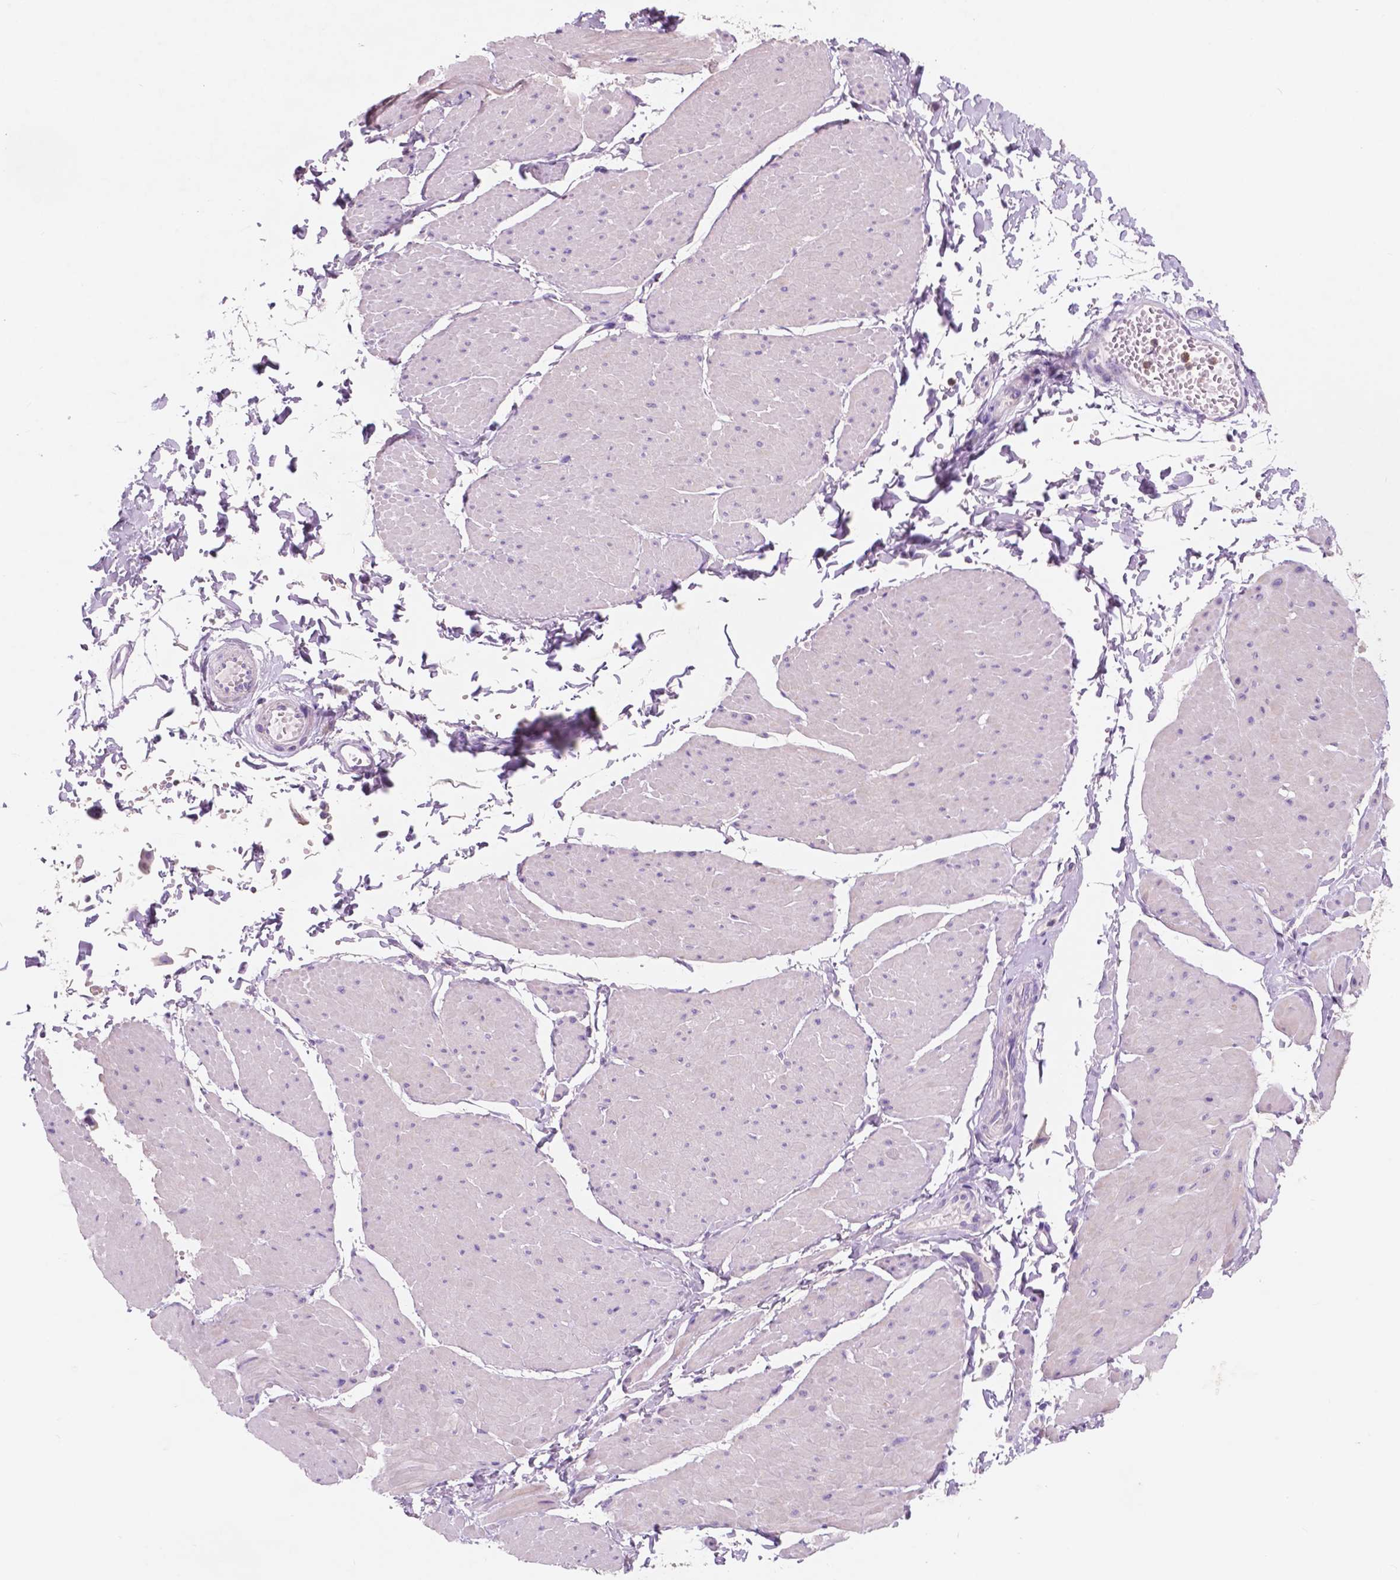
{"staining": {"intensity": "negative", "quantity": "none", "location": "none"}, "tissue": "adipose tissue", "cell_type": "Adipocytes", "image_type": "normal", "snomed": [{"axis": "morphology", "description": "Normal tissue, NOS"}, {"axis": "topography", "description": "Smooth muscle"}, {"axis": "topography", "description": "Peripheral nerve tissue"}], "caption": "Micrograph shows no protein positivity in adipocytes of benign adipose tissue.", "gene": "CUZD1", "patient": {"sex": "male", "age": 58}}